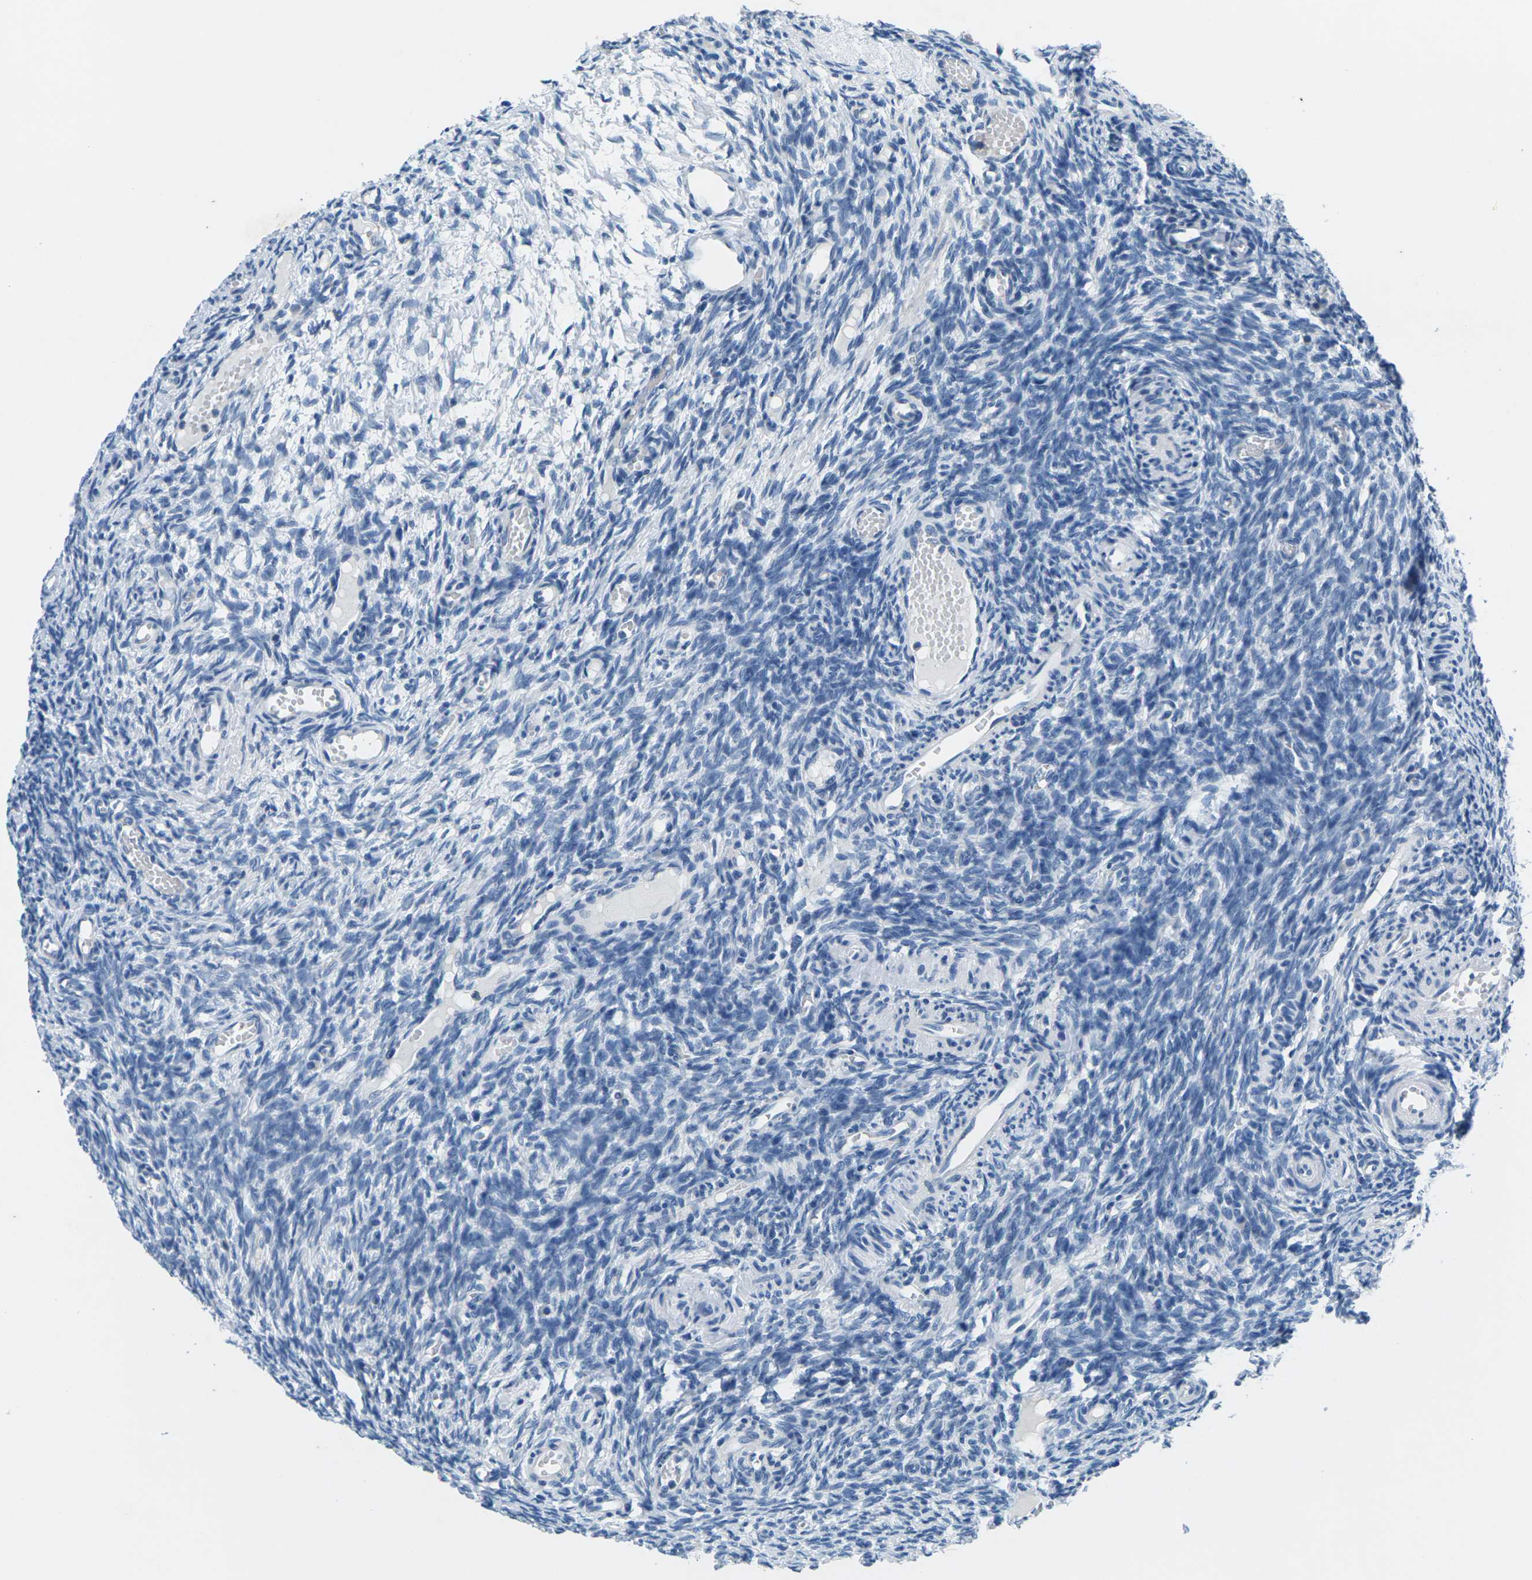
{"staining": {"intensity": "negative", "quantity": "none", "location": "none"}, "tissue": "ovary", "cell_type": "Ovarian stroma cells", "image_type": "normal", "snomed": [{"axis": "morphology", "description": "Normal tissue, NOS"}, {"axis": "topography", "description": "Ovary"}], "caption": "A high-resolution image shows immunohistochemistry staining of normal ovary, which demonstrates no significant expression in ovarian stroma cells.", "gene": "UMOD", "patient": {"sex": "female", "age": 35}}